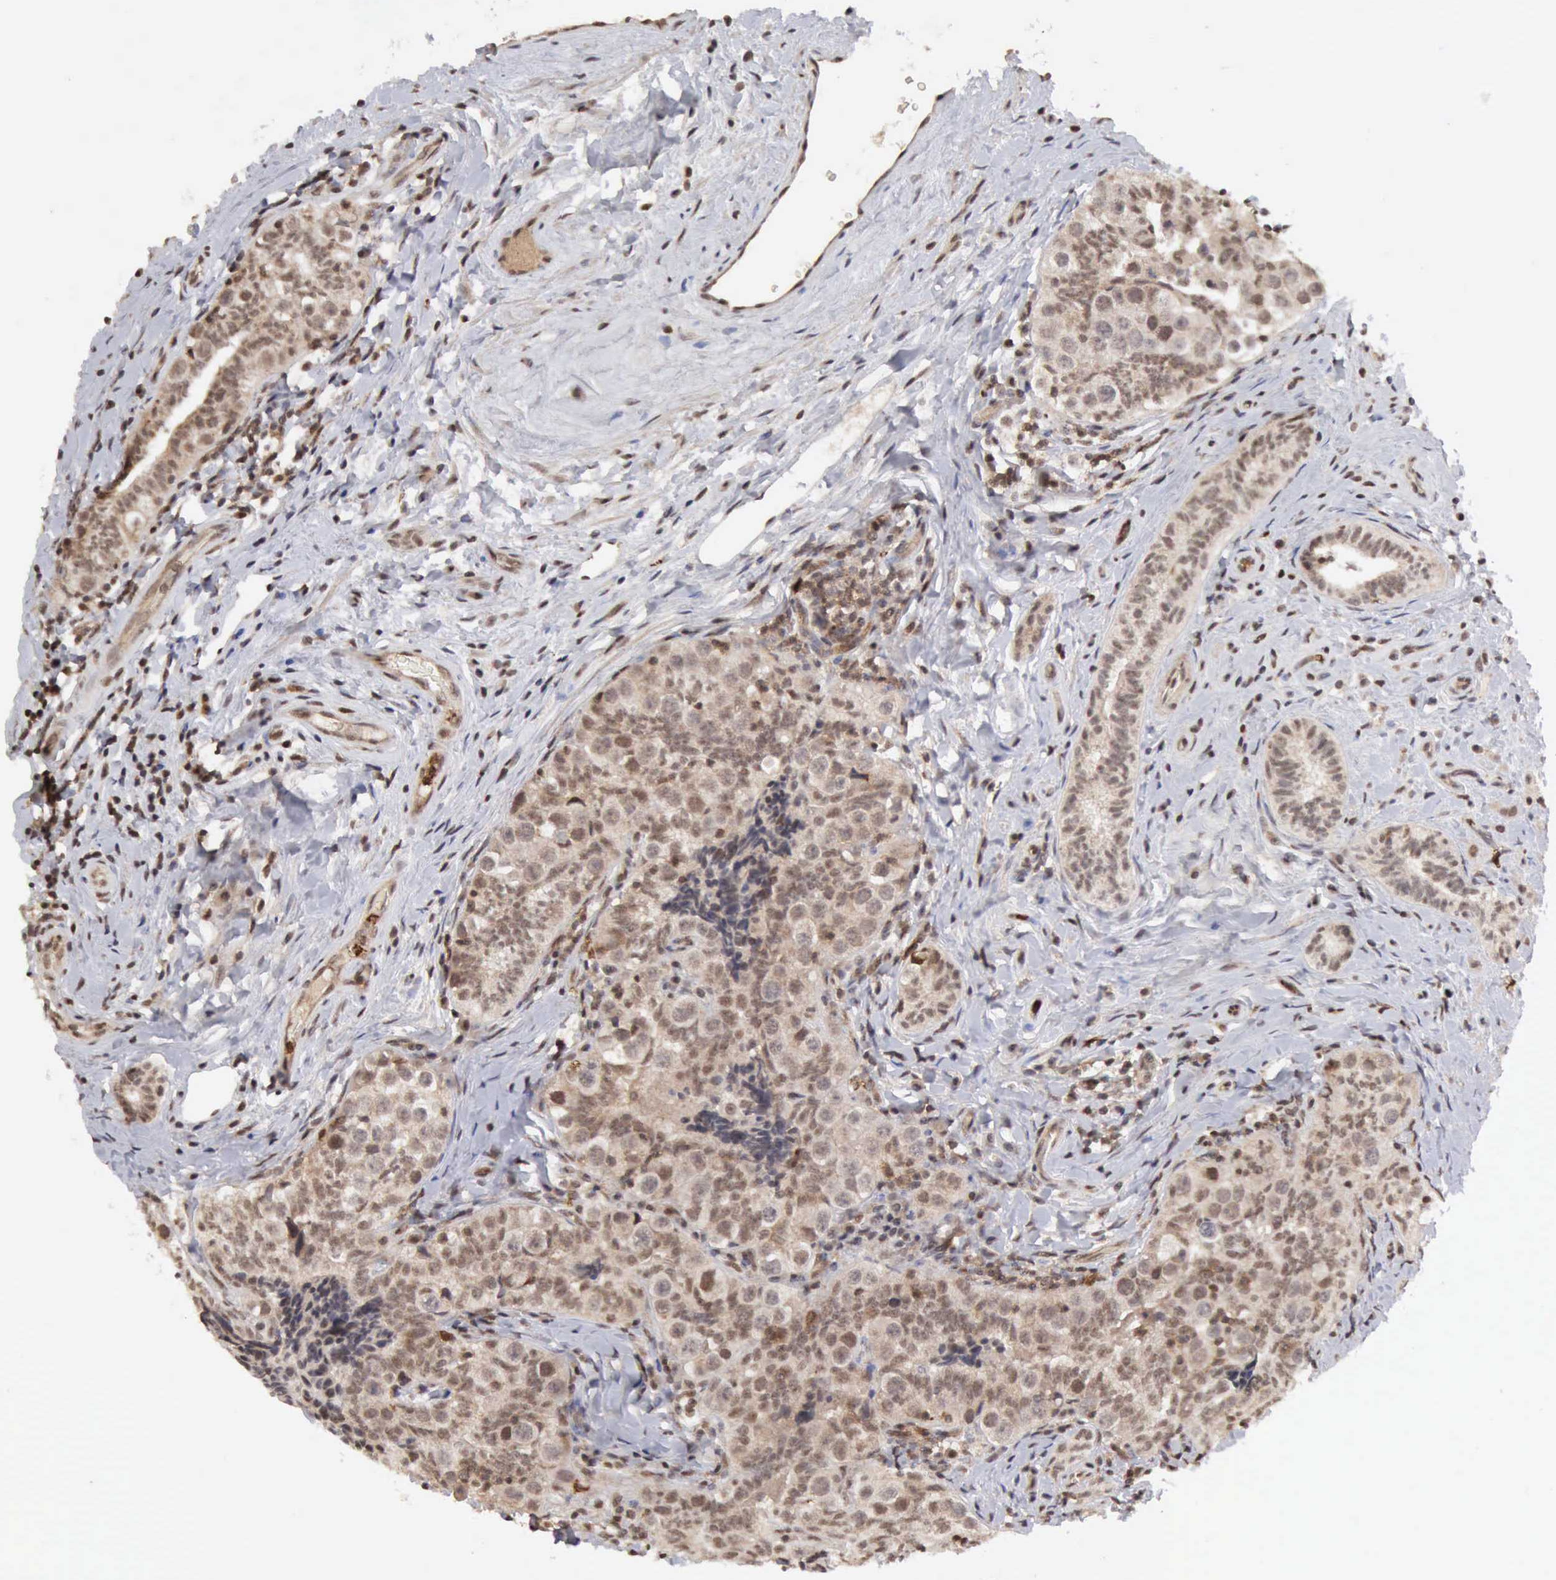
{"staining": {"intensity": "weak", "quantity": ">75%", "location": "cytoplasmic/membranous,nuclear"}, "tissue": "testis cancer", "cell_type": "Tumor cells", "image_type": "cancer", "snomed": [{"axis": "morphology", "description": "Seminoma, NOS"}, {"axis": "topography", "description": "Testis"}], "caption": "Protein staining of testis seminoma tissue reveals weak cytoplasmic/membranous and nuclear positivity in approximately >75% of tumor cells.", "gene": "CDKN2A", "patient": {"sex": "male", "age": 32}}